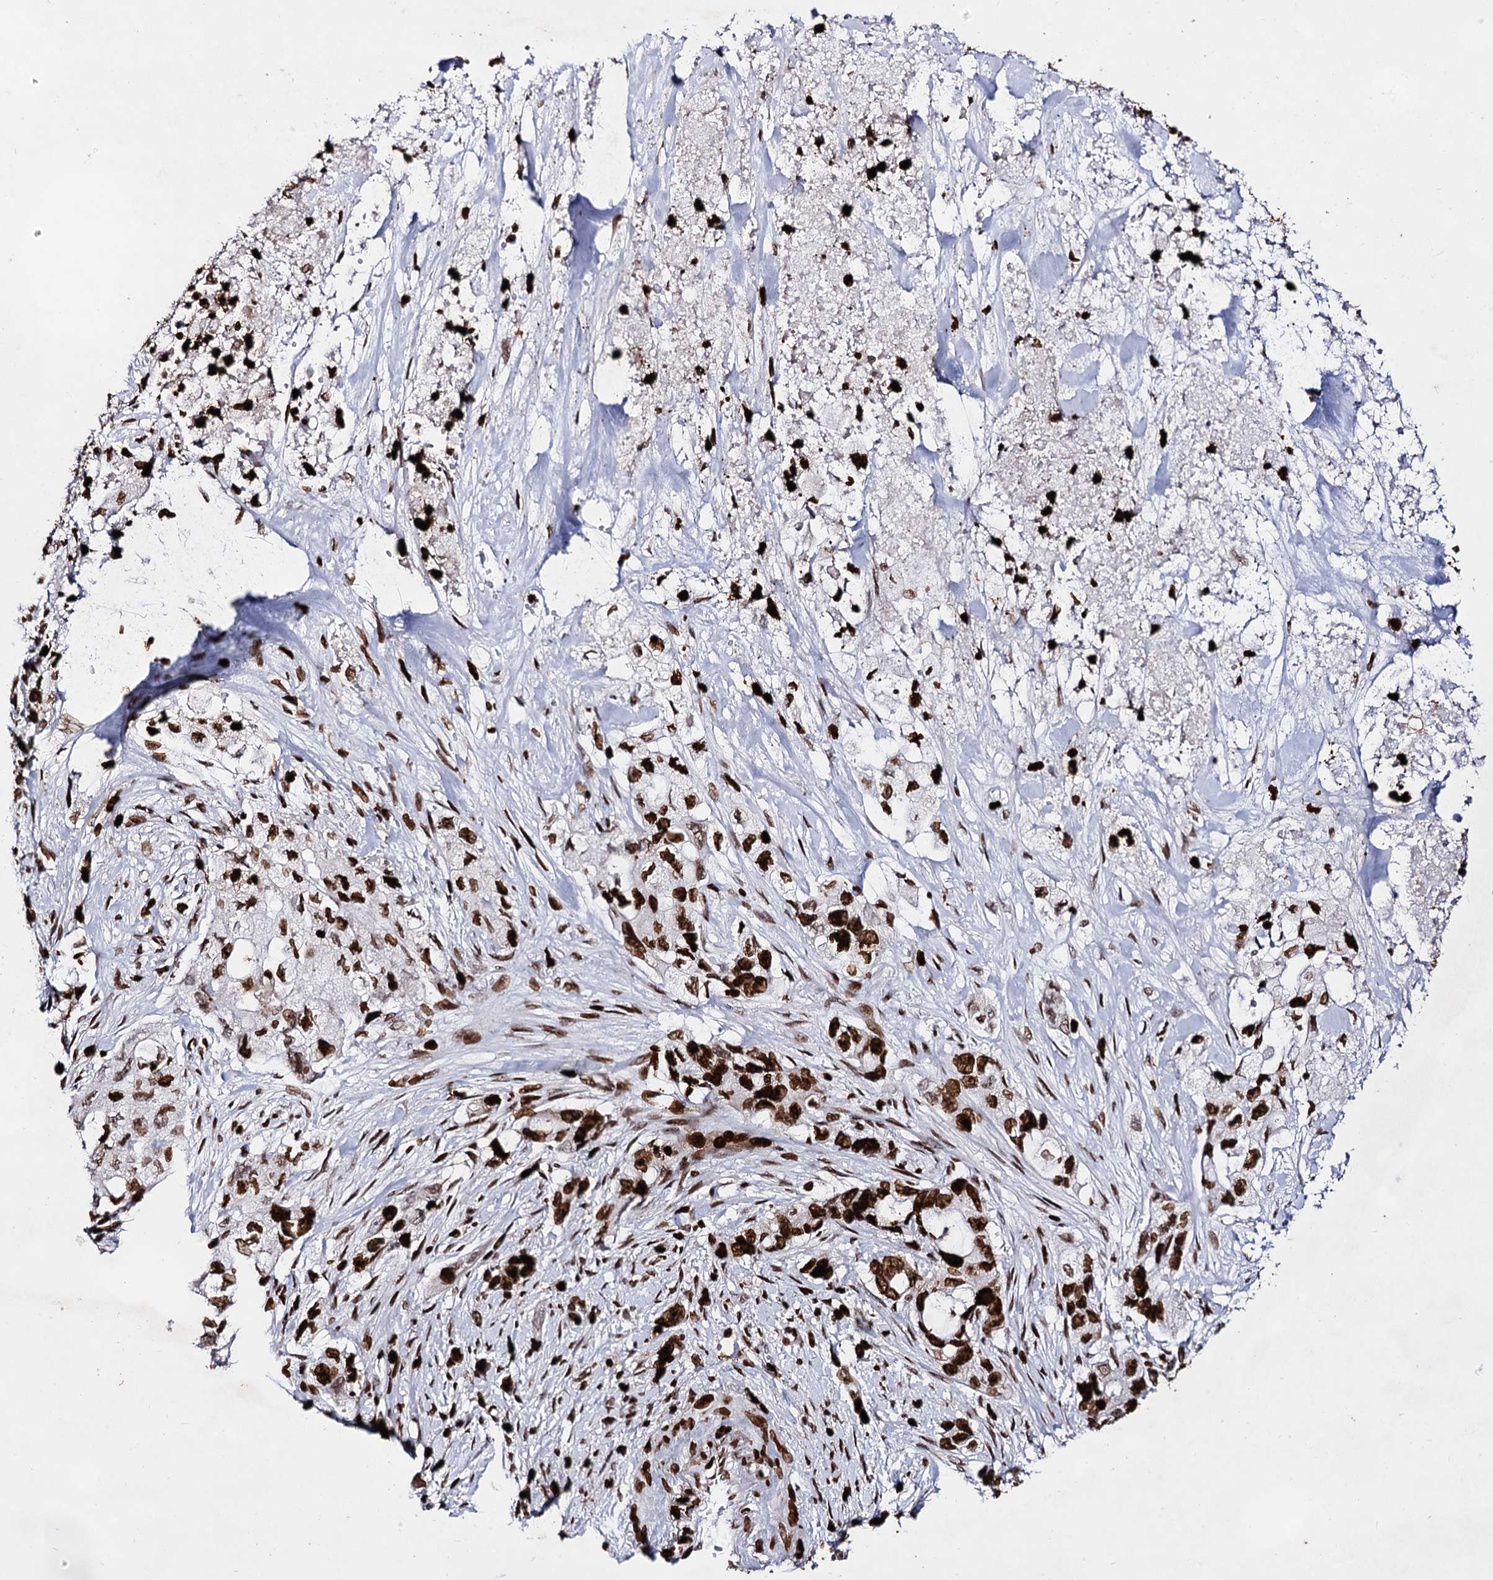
{"staining": {"intensity": "strong", "quantity": ">75%", "location": "nuclear"}, "tissue": "pancreatic cancer", "cell_type": "Tumor cells", "image_type": "cancer", "snomed": [{"axis": "morphology", "description": "Adenocarcinoma, NOS"}, {"axis": "topography", "description": "Pancreas"}], "caption": "A high-resolution photomicrograph shows IHC staining of pancreatic cancer, which reveals strong nuclear staining in approximately >75% of tumor cells. Immunohistochemistry stains the protein of interest in brown and the nuclei are stained blue.", "gene": "HMGB2", "patient": {"sex": "female", "age": 73}}